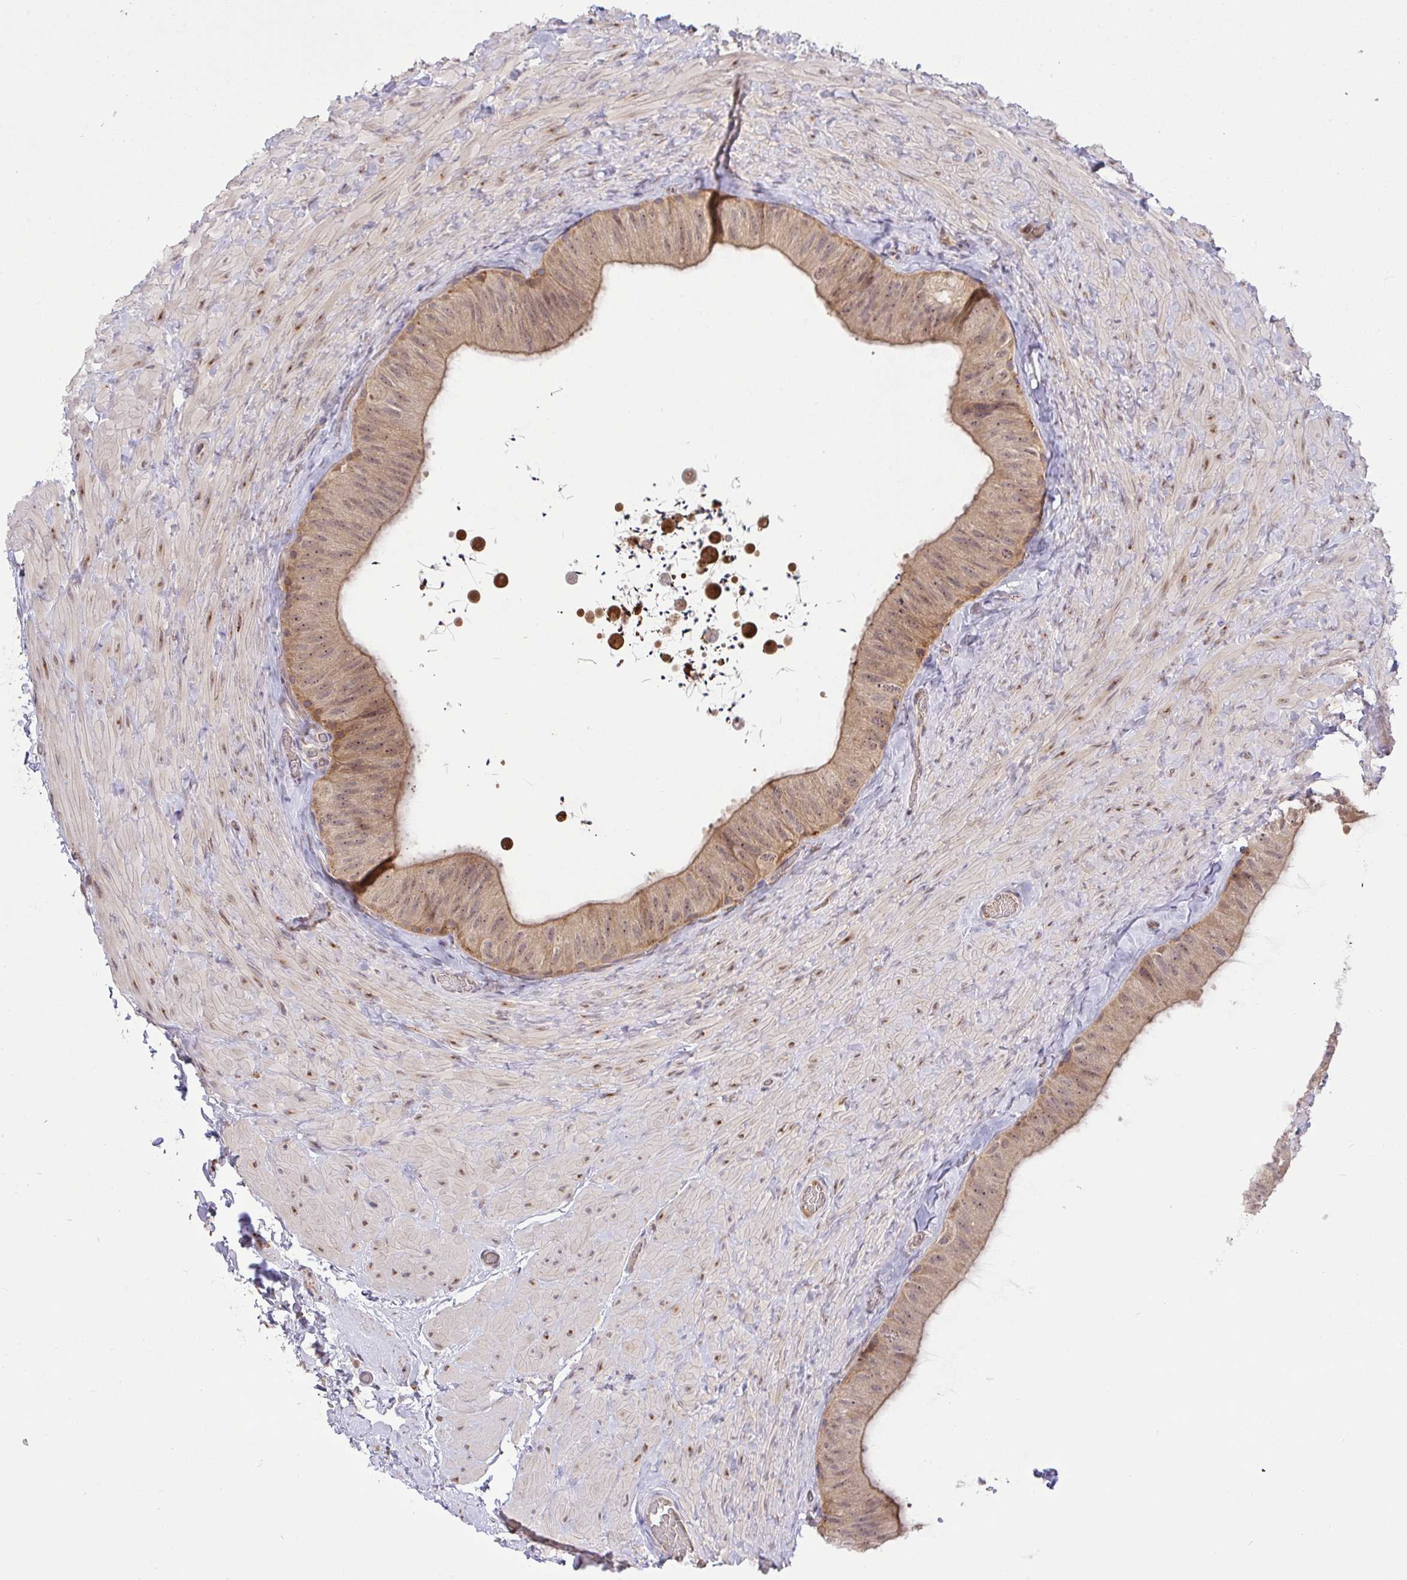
{"staining": {"intensity": "moderate", "quantity": ">75%", "location": "cytoplasmic/membranous,nuclear"}, "tissue": "epididymis", "cell_type": "Glandular cells", "image_type": "normal", "snomed": [{"axis": "morphology", "description": "Normal tissue, NOS"}, {"axis": "topography", "description": "Epididymis, spermatic cord, NOS"}, {"axis": "topography", "description": "Epididymis"}], "caption": "Immunohistochemistry image of benign epididymis stained for a protein (brown), which exhibits medium levels of moderate cytoplasmic/membranous,nuclear positivity in approximately >75% of glandular cells.", "gene": "SLC9A6", "patient": {"sex": "male", "age": 31}}